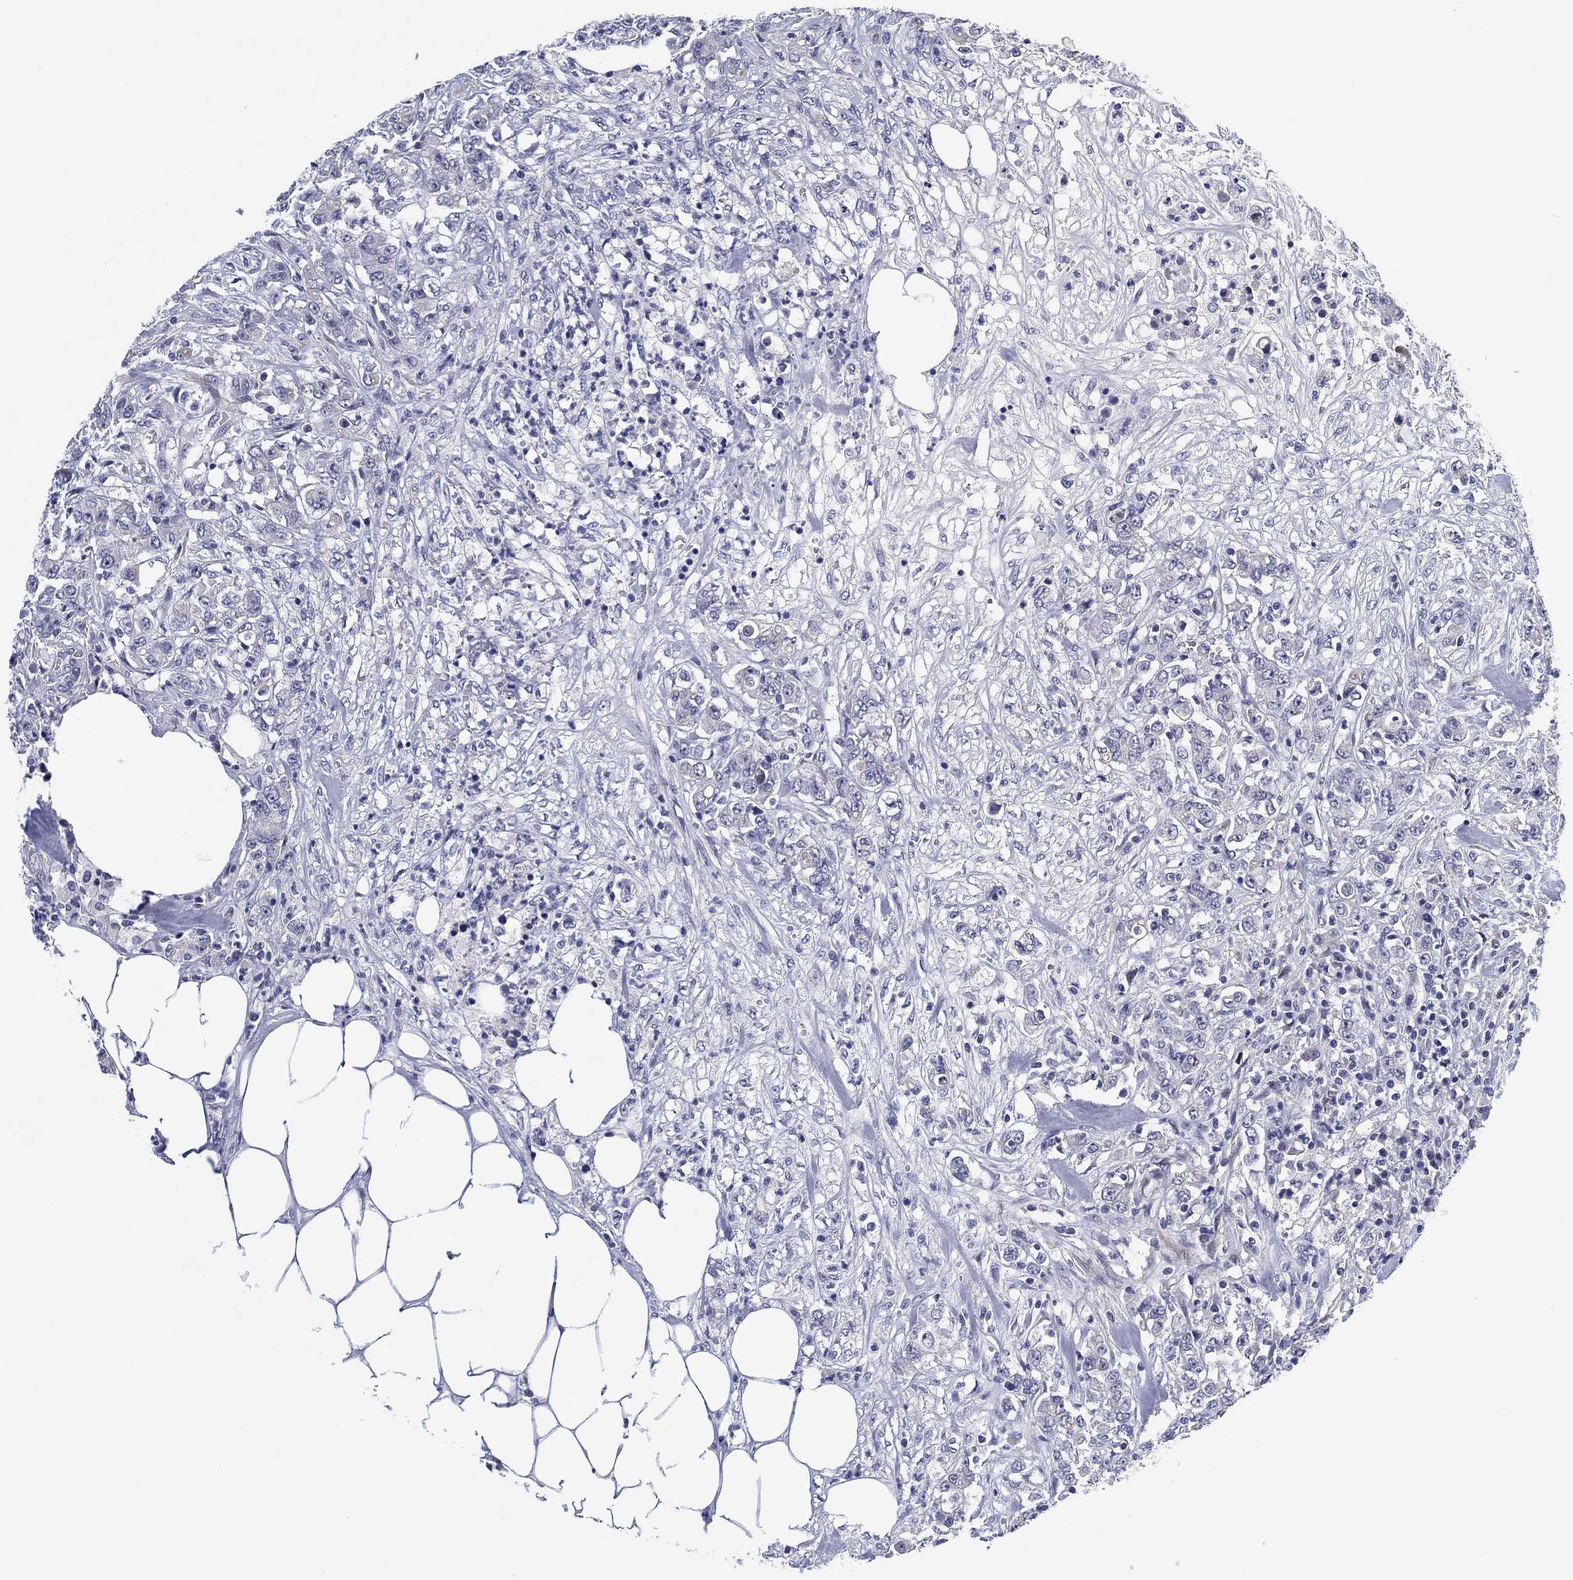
{"staining": {"intensity": "negative", "quantity": "none", "location": "none"}, "tissue": "colorectal cancer", "cell_type": "Tumor cells", "image_type": "cancer", "snomed": [{"axis": "morphology", "description": "Adenocarcinoma, NOS"}, {"axis": "topography", "description": "Colon"}], "caption": "Protein analysis of colorectal adenocarcinoma reveals no significant expression in tumor cells.", "gene": "CLIP3", "patient": {"sex": "female", "age": 48}}